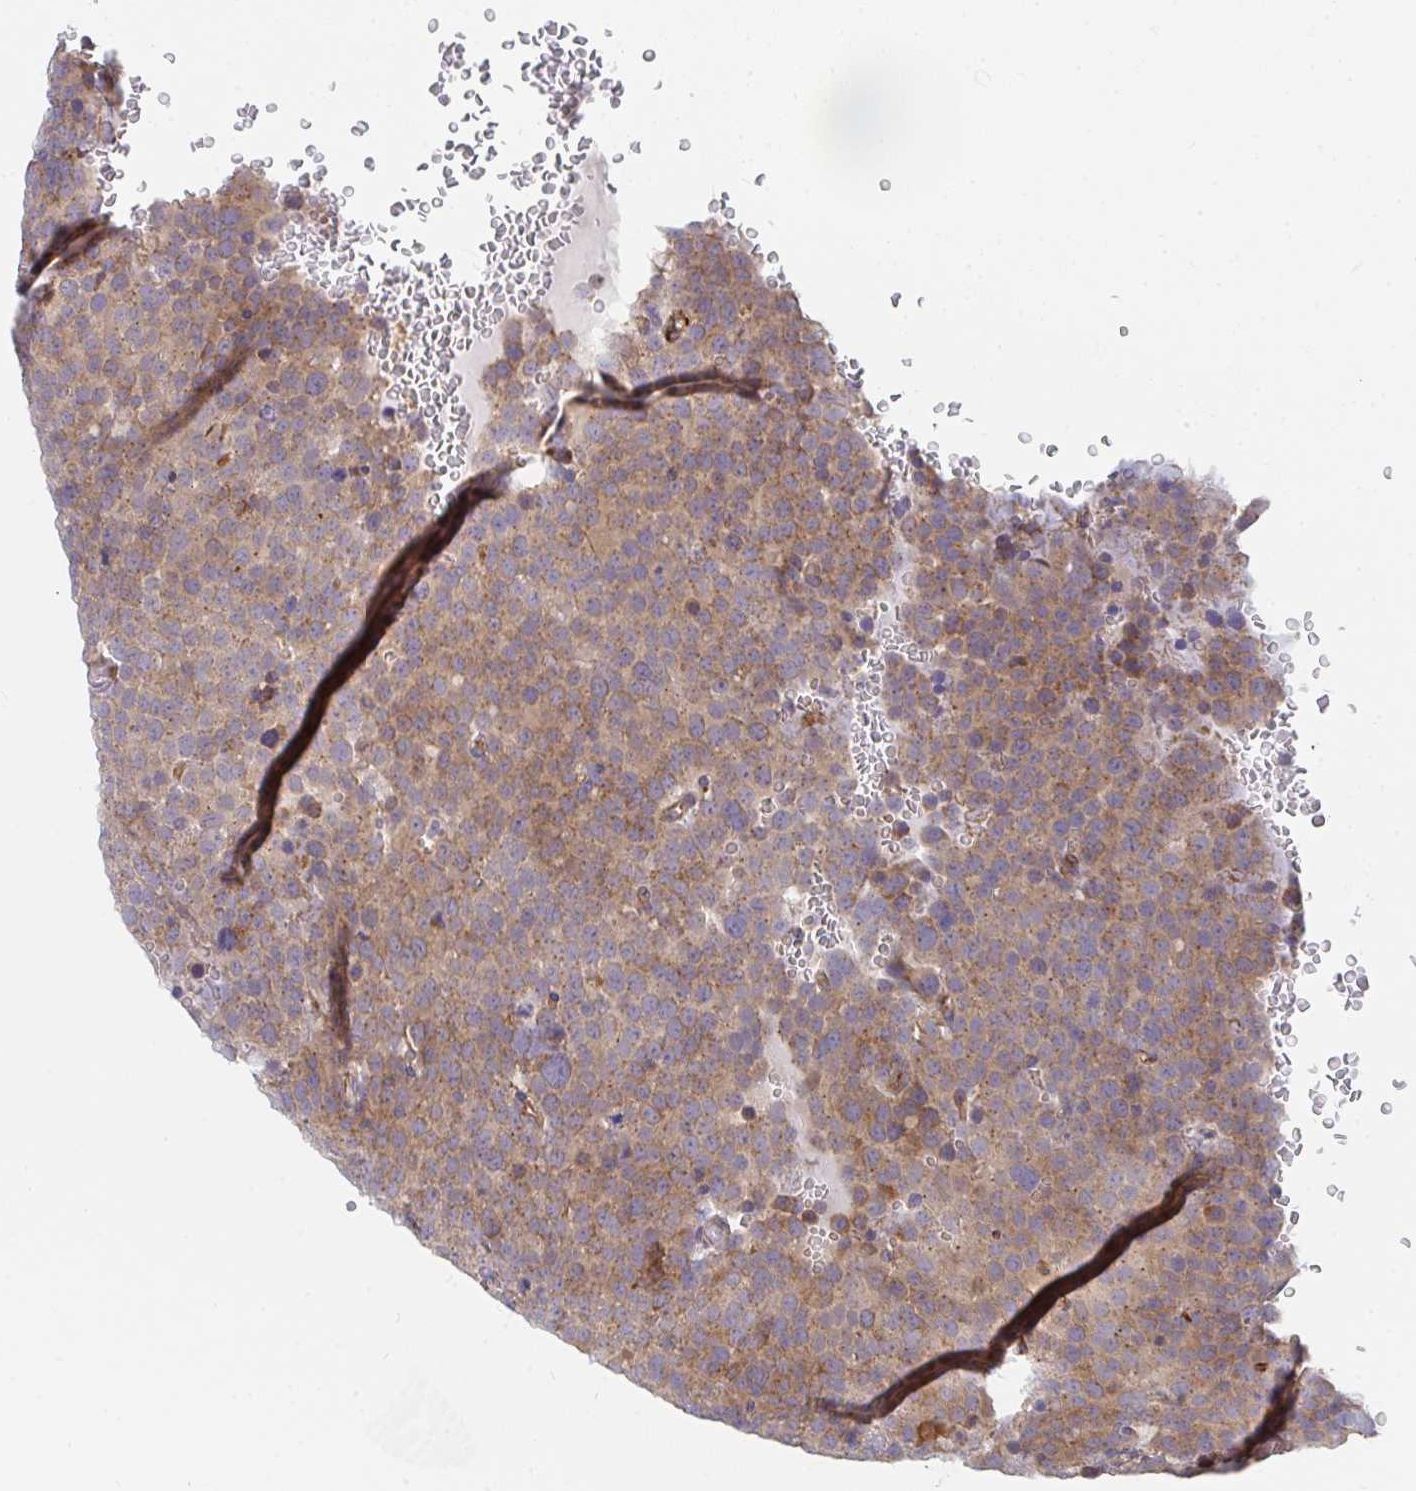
{"staining": {"intensity": "moderate", "quantity": ">75%", "location": "cytoplasmic/membranous"}, "tissue": "testis cancer", "cell_type": "Tumor cells", "image_type": "cancer", "snomed": [{"axis": "morphology", "description": "Seminoma, NOS"}, {"axis": "topography", "description": "Testis"}], "caption": "Protein analysis of testis cancer tissue exhibits moderate cytoplasmic/membranous positivity in about >75% of tumor cells.", "gene": "EIF1AD", "patient": {"sex": "male", "age": 71}}